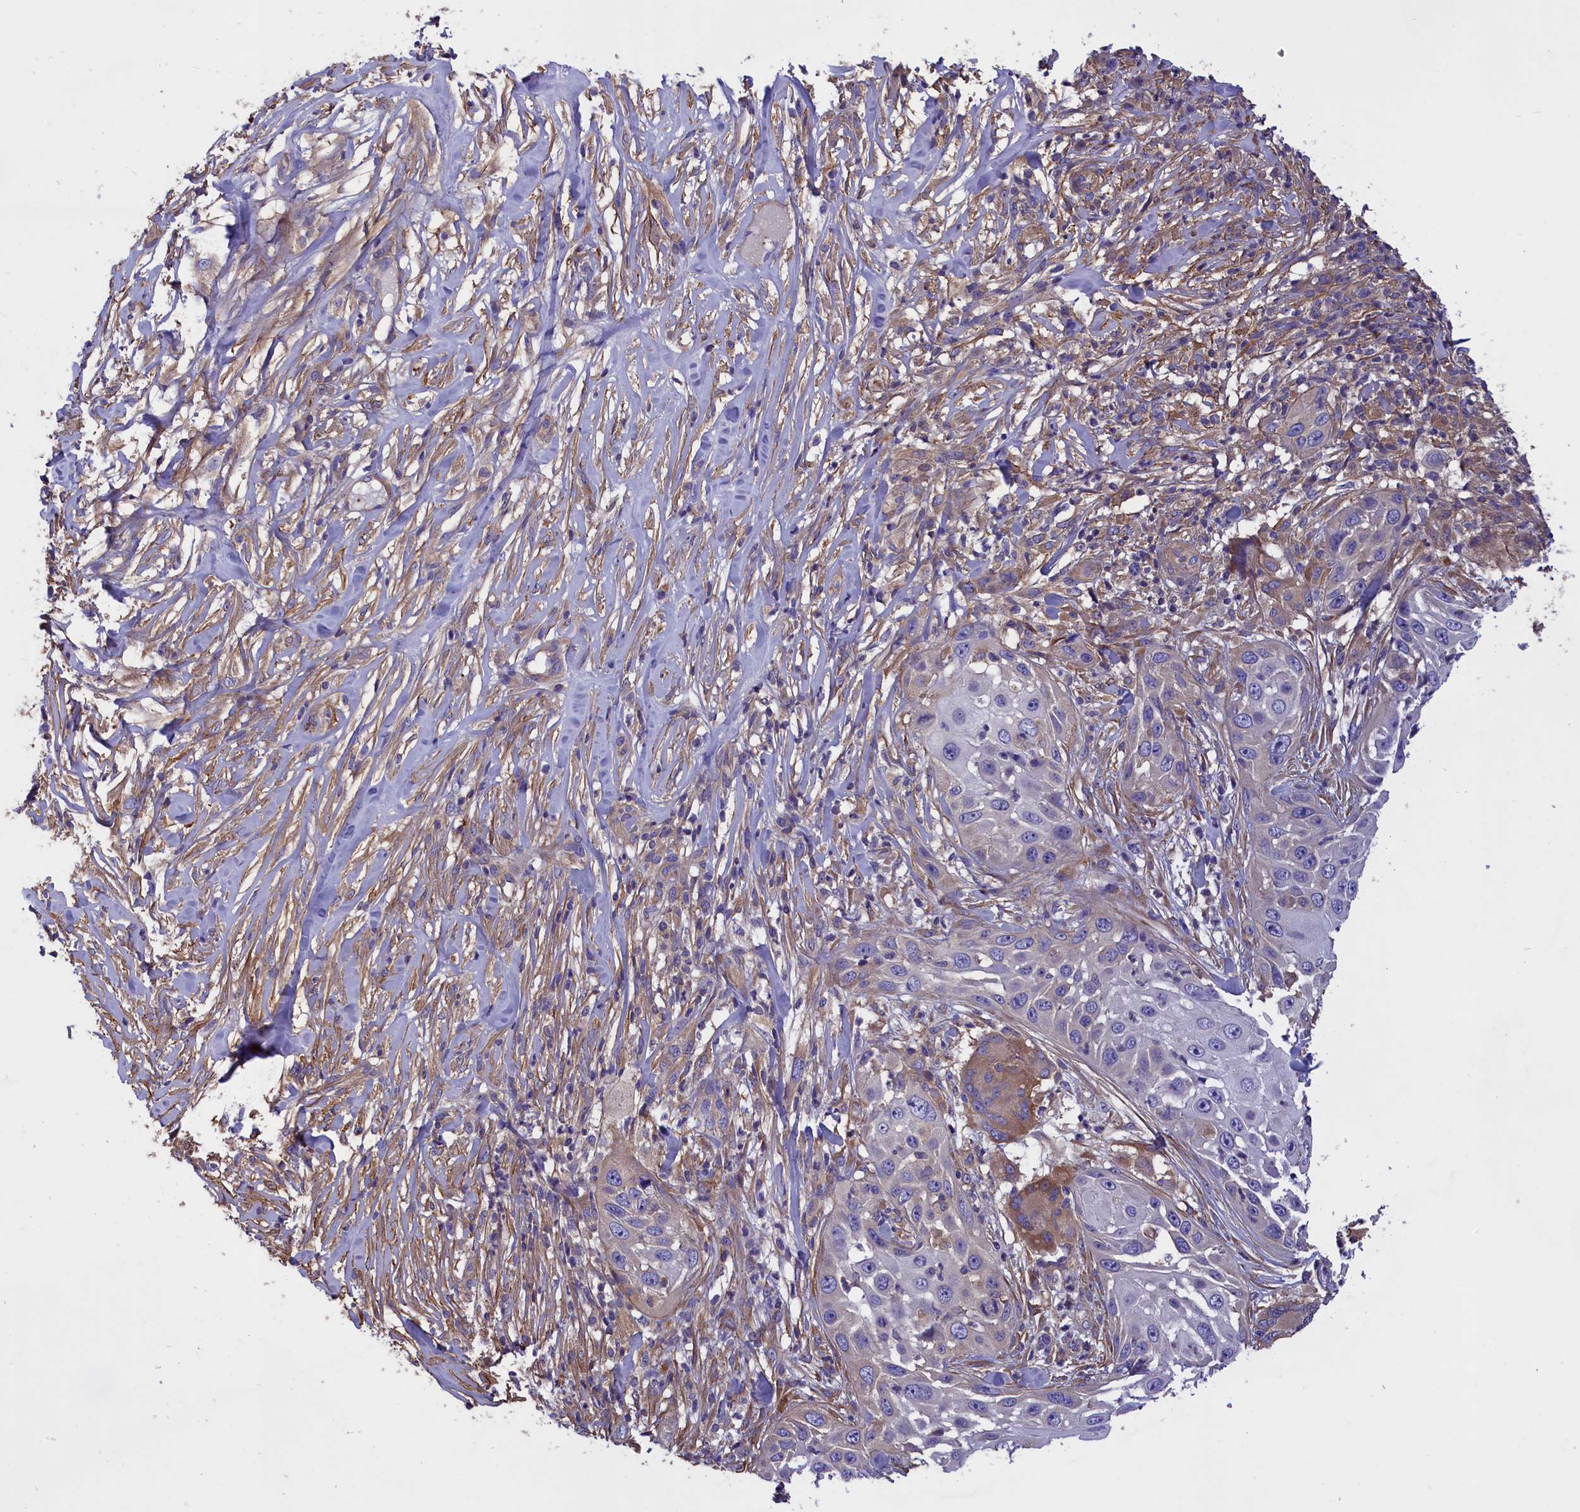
{"staining": {"intensity": "negative", "quantity": "none", "location": "none"}, "tissue": "skin cancer", "cell_type": "Tumor cells", "image_type": "cancer", "snomed": [{"axis": "morphology", "description": "Squamous cell carcinoma, NOS"}, {"axis": "topography", "description": "Skin"}], "caption": "Human skin squamous cell carcinoma stained for a protein using immunohistochemistry displays no positivity in tumor cells.", "gene": "AMDHD2", "patient": {"sex": "female", "age": 44}}